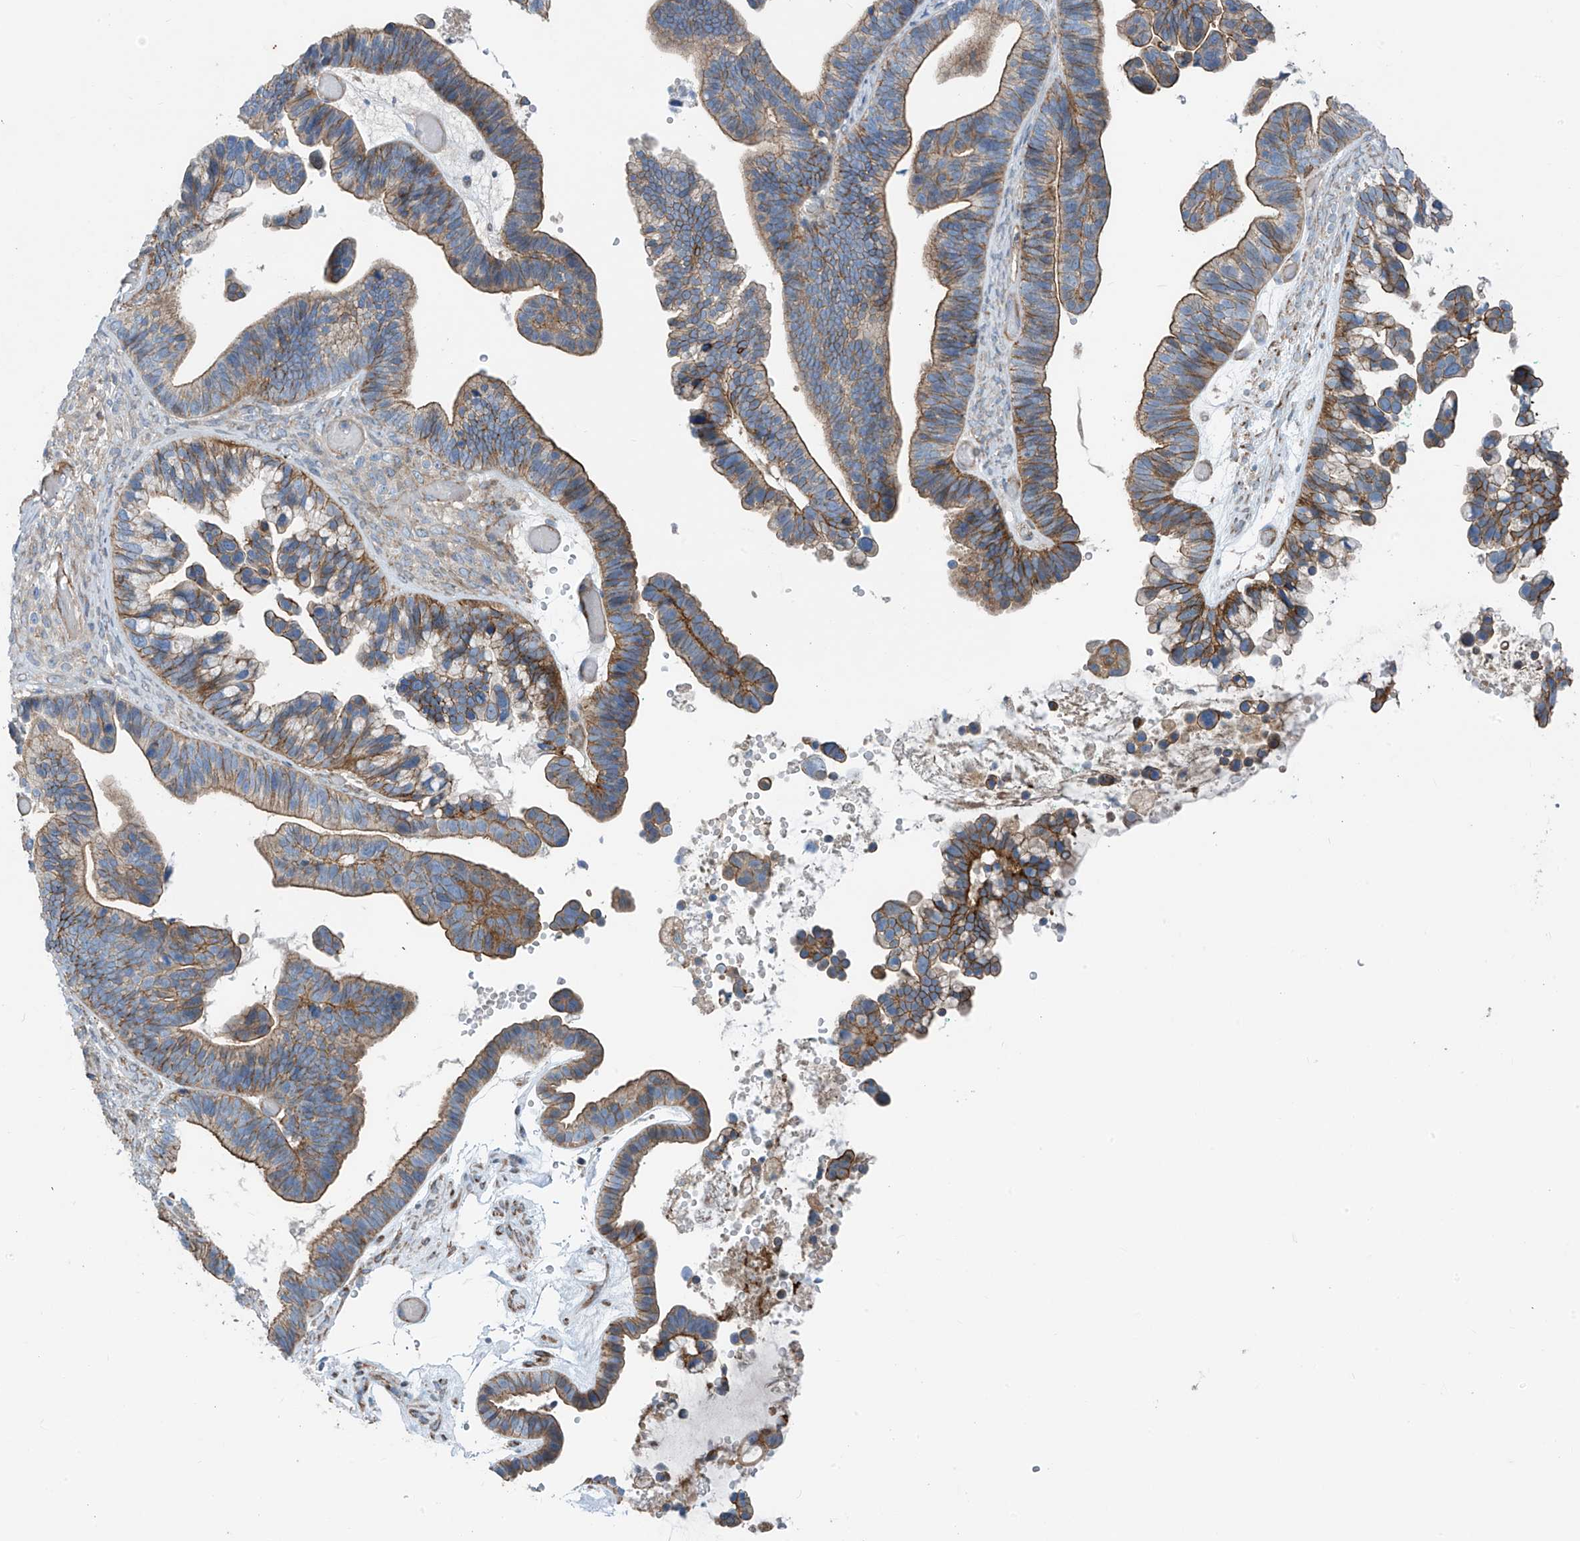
{"staining": {"intensity": "moderate", "quantity": "25%-75%", "location": "cytoplasmic/membranous"}, "tissue": "ovarian cancer", "cell_type": "Tumor cells", "image_type": "cancer", "snomed": [{"axis": "morphology", "description": "Cystadenocarcinoma, serous, NOS"}, {"axis": "topography", "description": "Ovary"}], "caption": "A micrograph of human ovarian serous cystadenocarcinoma stained for a protein demonstrates moderate cytoplasmic/membranous brown staining in tumor cells.", "gene": "SLC1A5", "patient": {"sex": "female", "age": 56}}